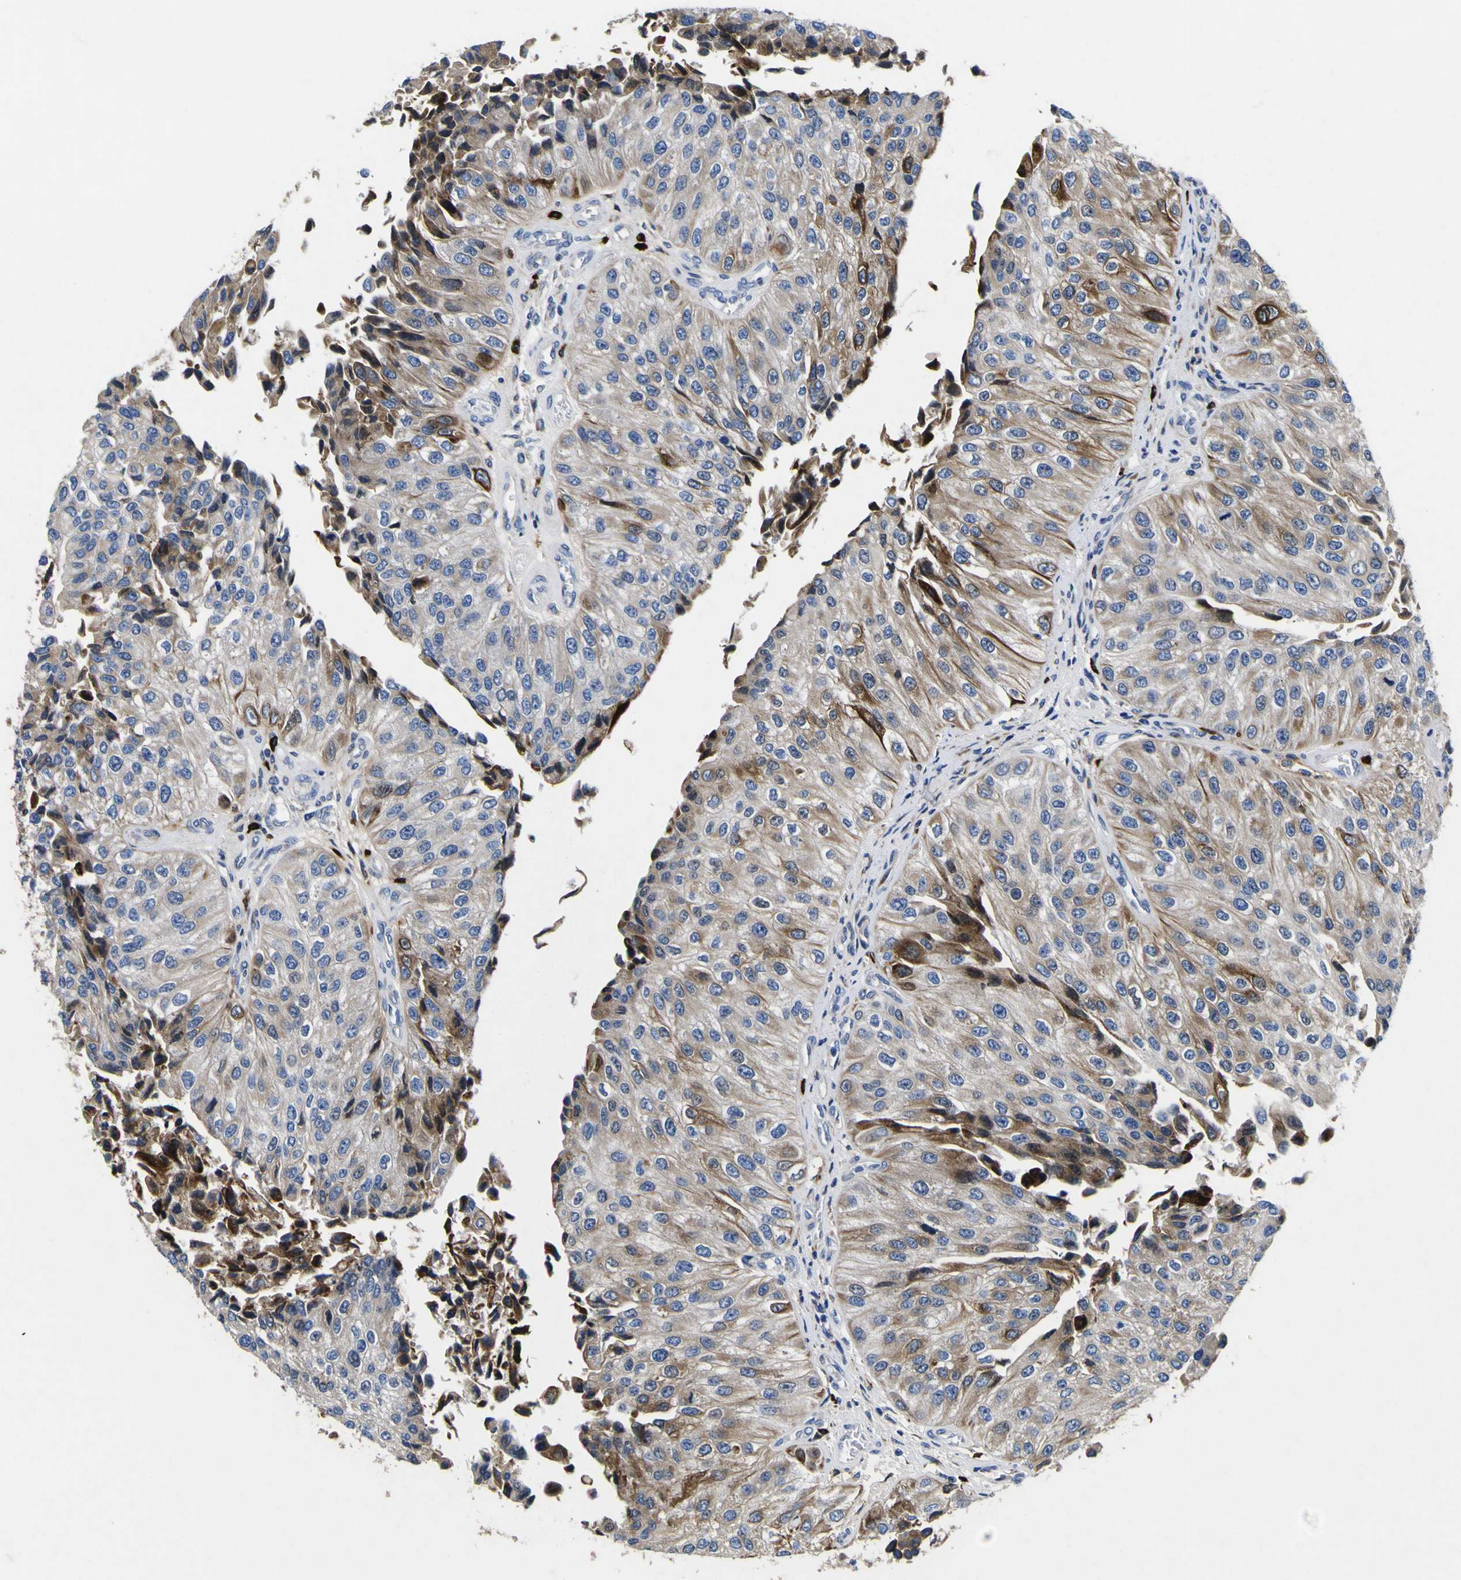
{"staining": {"intensity": "weak", "quantity": ">75%", "location": "cytoplasmic/membranous"}, "tissue": "urothelial cancer", "cell_type": "Tumor cells", "image_type": "cancer", "snomed": [{"axis": "morphology", "description": "Urothelial carcinoma, High grade"}, {"axis": "topography", "description": "Kidney"}, {"axis": "topography", "description": "Urinary bladder"}], "caption": "Immunohistochemistry (IHC) (DAB) staining of human urothelial cancer reveals weak cytoplasmic/membranous protein staining in about >75% of tumor cells. (DAB (3,3'-diaminobenzidine) IHC, brown staining for protein, blue staining for nuclei).", "gene": "SCD", "patient": {"sex": "male", "age": 77}}